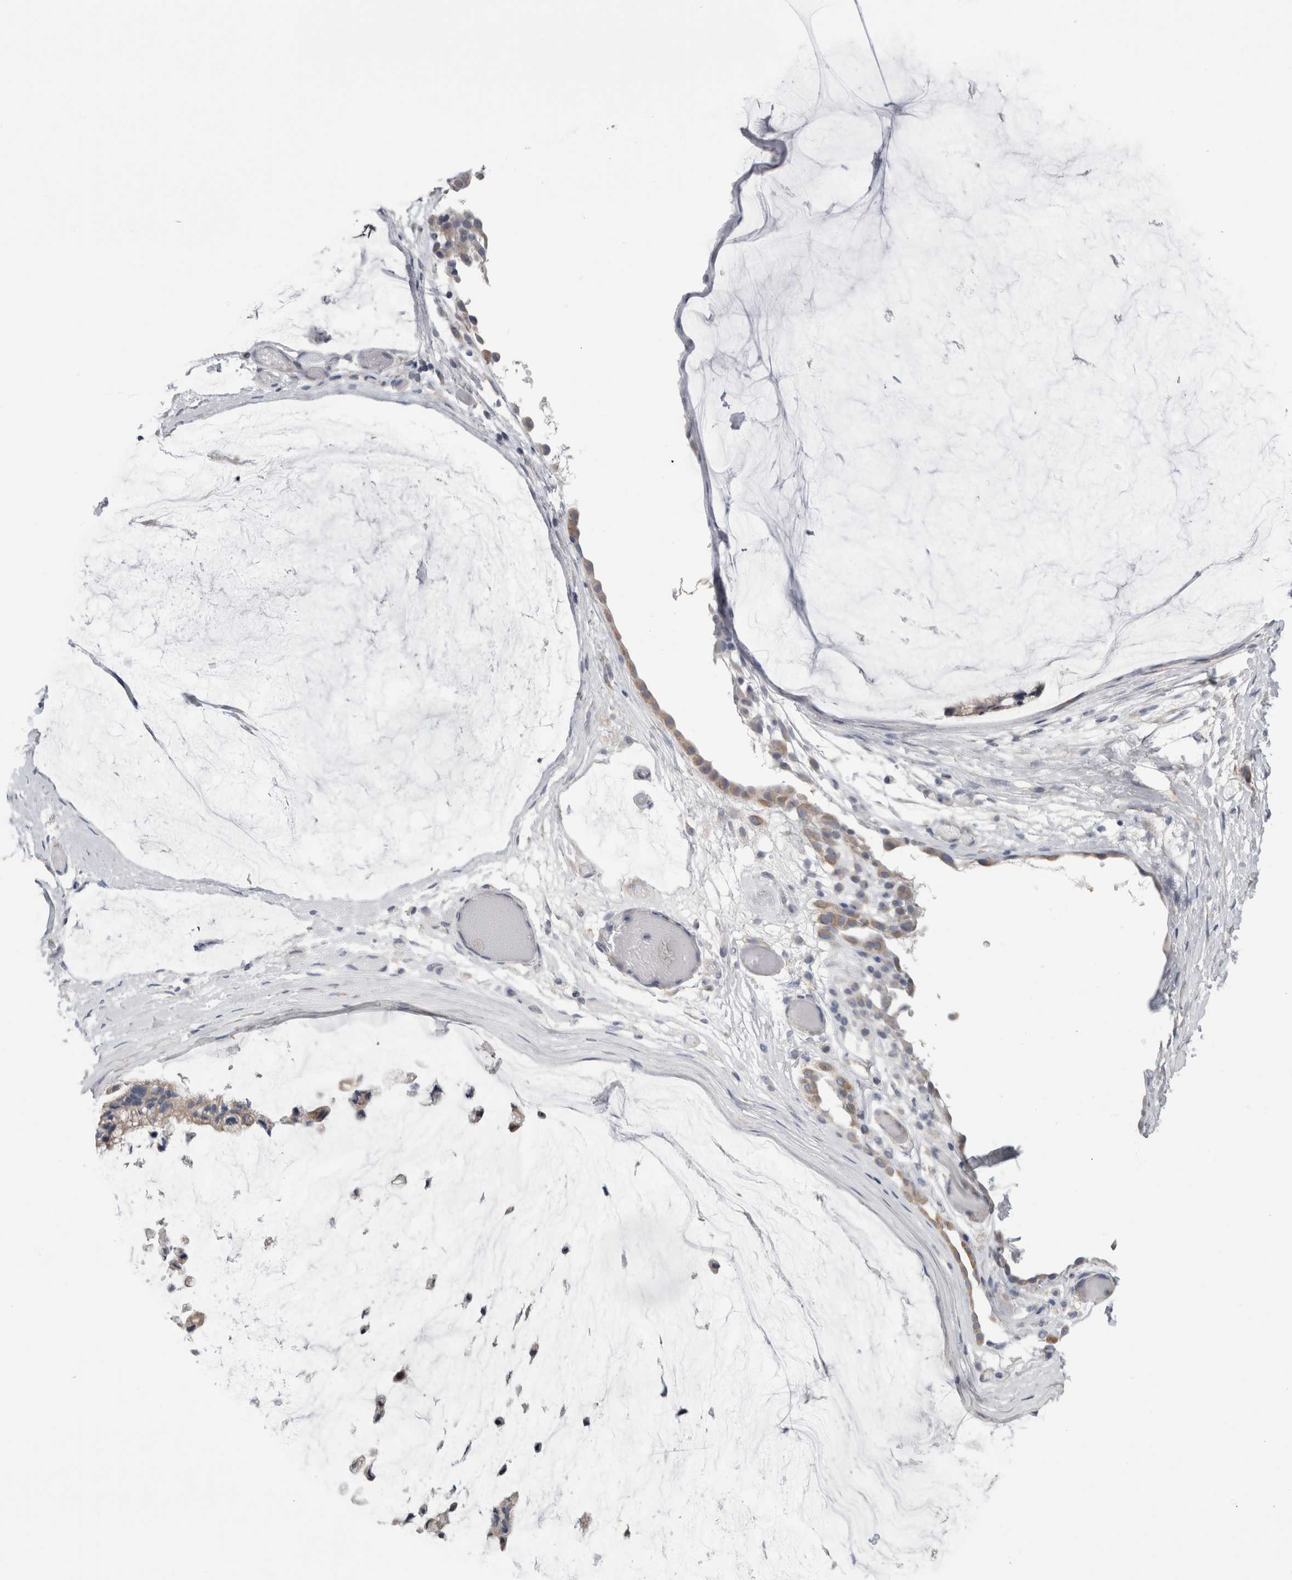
{"staining": {"intensity": "weak", "quantity": ">75%", "location": "cytoplasmic/membranous"}, "tissue": "ovarian cancer", "cell_type": "Tumor cells", "image_type": "cancer", "snomed": [{"axis": "morphology", "description": "Cystadenocarcinoma, mucinous, NOS"}, {"axis": "topography", "description": "Ovary"}], "caption": "Human ovarian cancer stained for a protein (brown) reveals weak cytoplasmic/membranous positive expression in about >75% of tumor cells.", "gene": "SMAP2", "patient": {"sex": "female", "age": 39}}